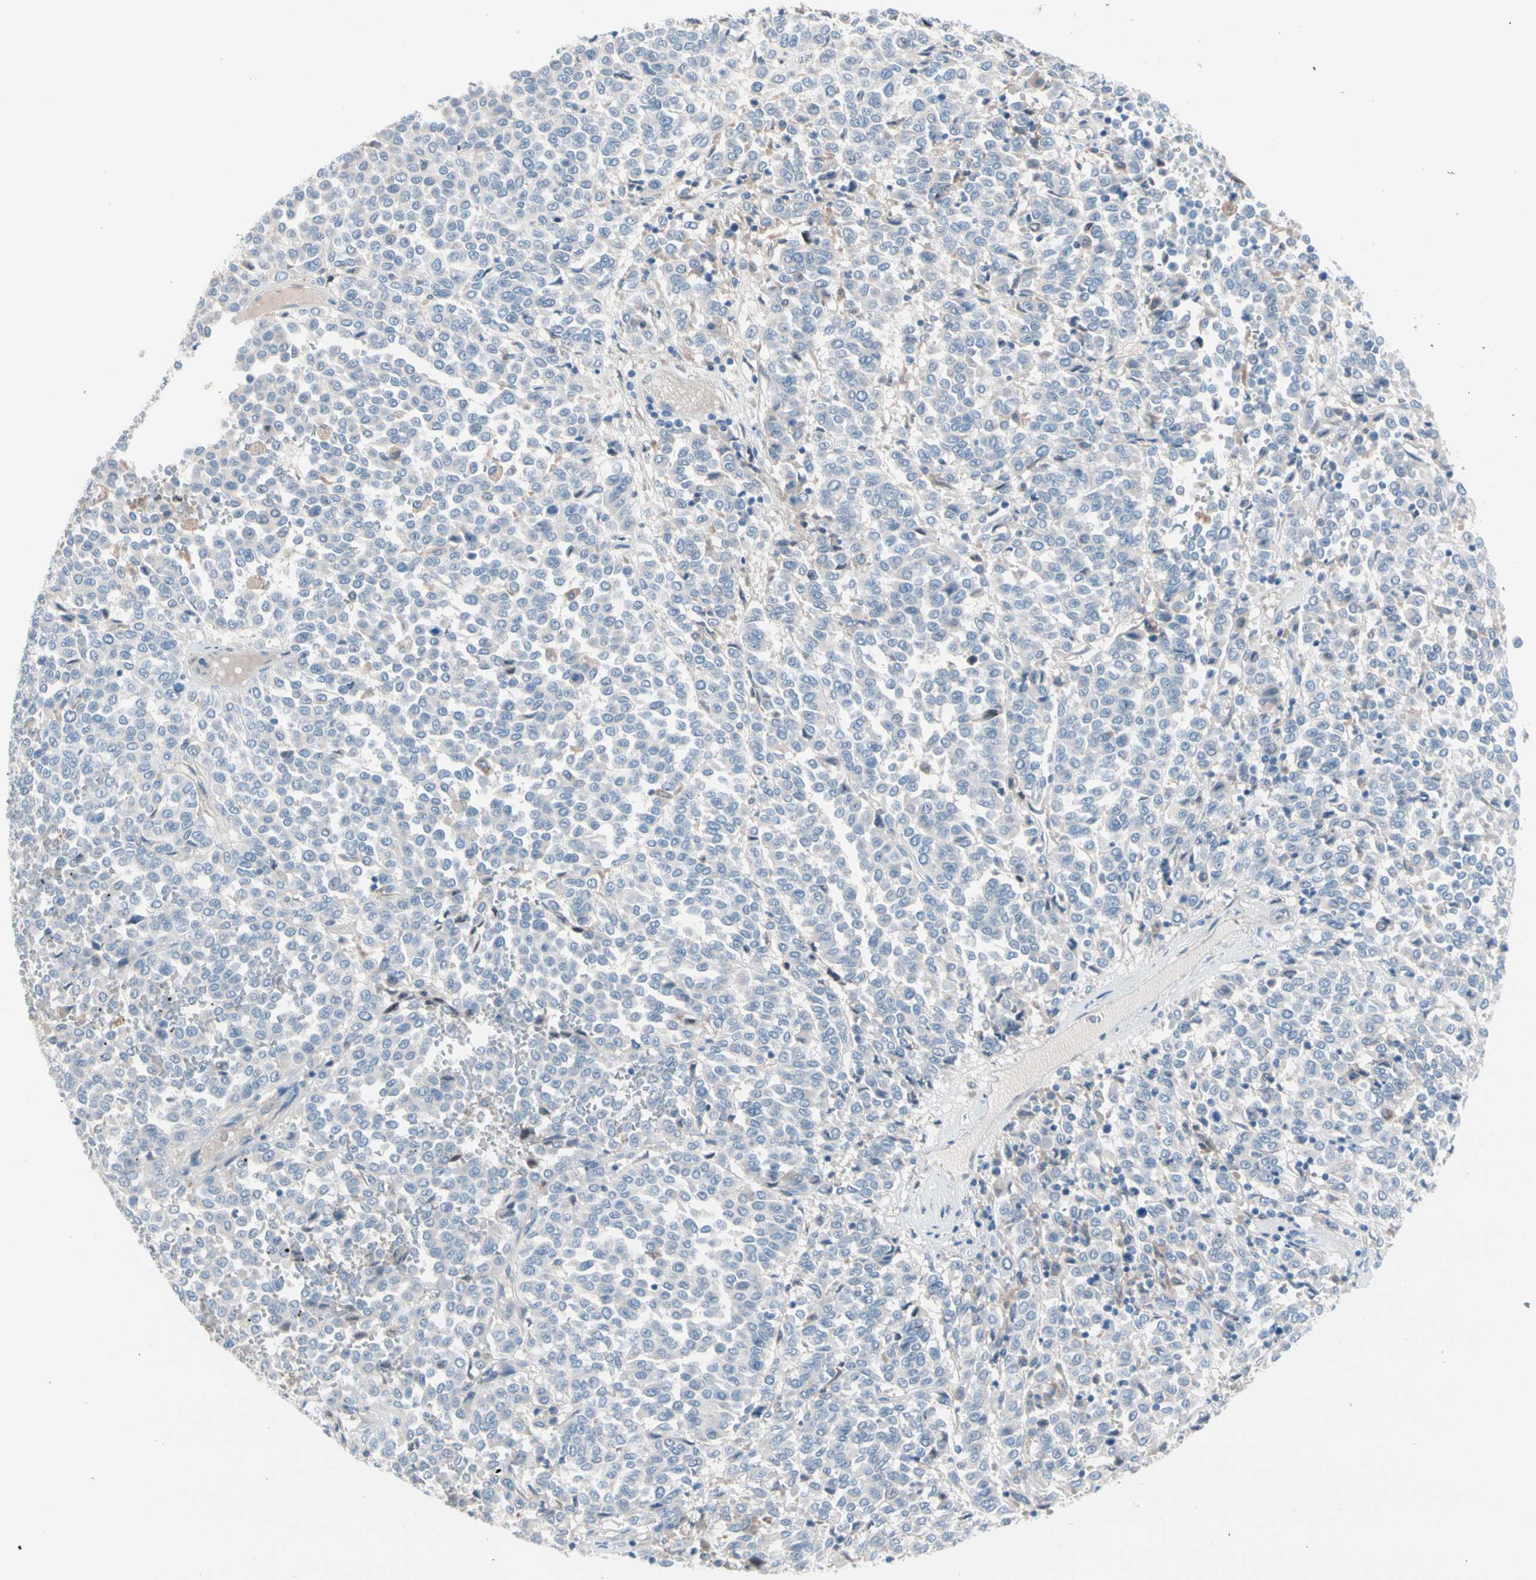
{"staining": {"intensity": "weak", "quantity": "<25%", "location": "cytoplasmic/membranous"}, "tissue": "melanoma", "cell_type": "Tumor cells", "image_type": "cancer", "snomed": [{"axis": "morphology", "description": "Malignant melanoma, Metastatic site"}, {"axis": "topography", "description": "Pancreas"}], "caption": "DAB (3,3'-diaminobenzidine) immunohistochemical staining of melanoma demonstrates no significant staining in tumor cells. (Brightfield microscopy of DAB immunohistochemistry at high magnification).", "gene": "CASQ1", "patient": {"sex": "female", "age": 30}}